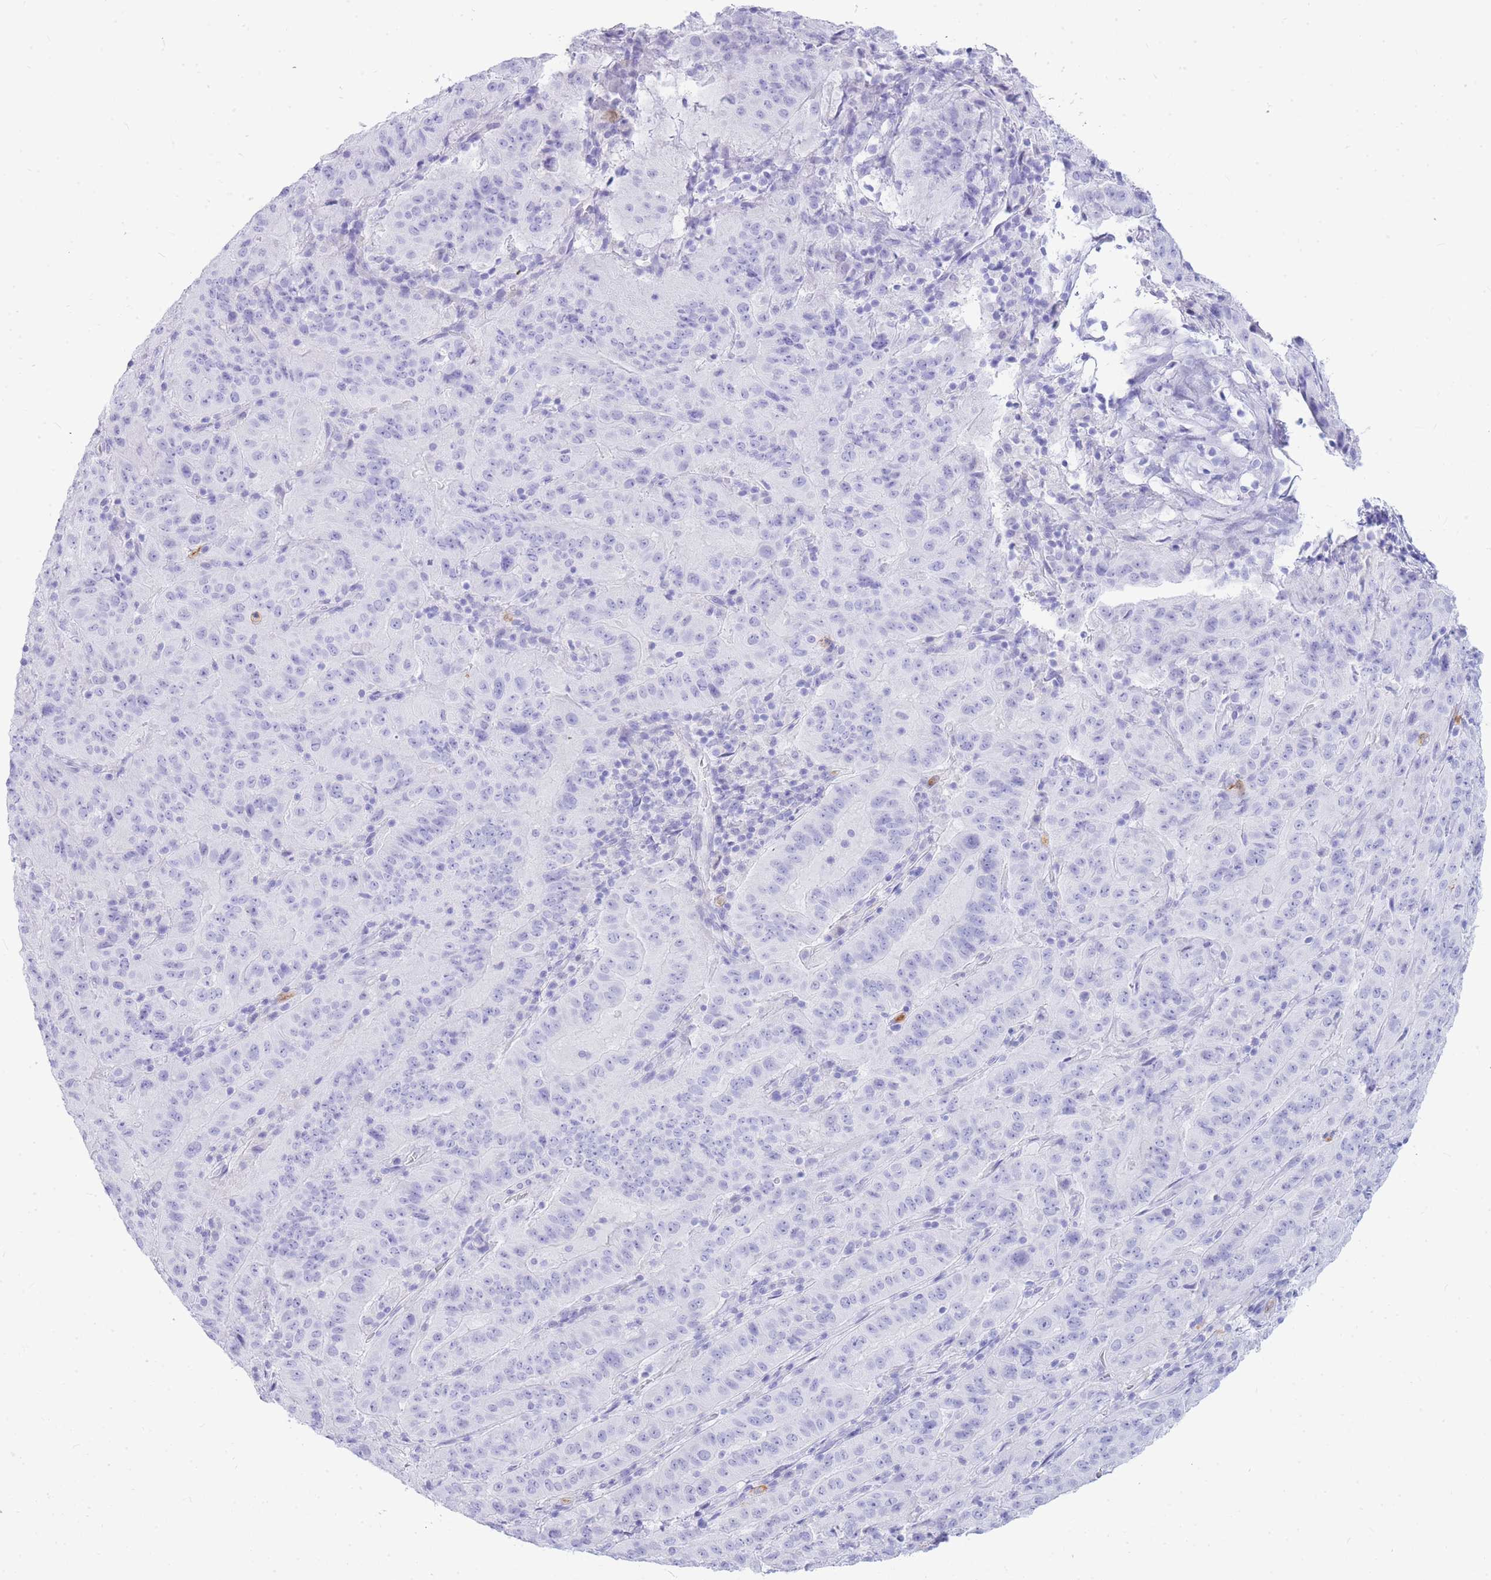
{"staining": {"intensity": "negative", "quantity": "none", "location": "none"}, "tissue": "pancreatic cancer", "cell_type": "Tumor cells", "image_type": "cancer", "snomed": [{"axis": "morphology", "description": "Adenocarcinoma, NOS"}, {"axis": "topography", "description": "Pancreas"}], "caption": "Immunohistochemistry photomicrograph of neoplastic tissue: adenocarcinoma (pancreatic) stained with DAB (3,3'-diaminobenzidine) reveals no significant protein expression in tumor cells.", "gene": "HERC1", "patient": {"sex": "male", "age": 63}}